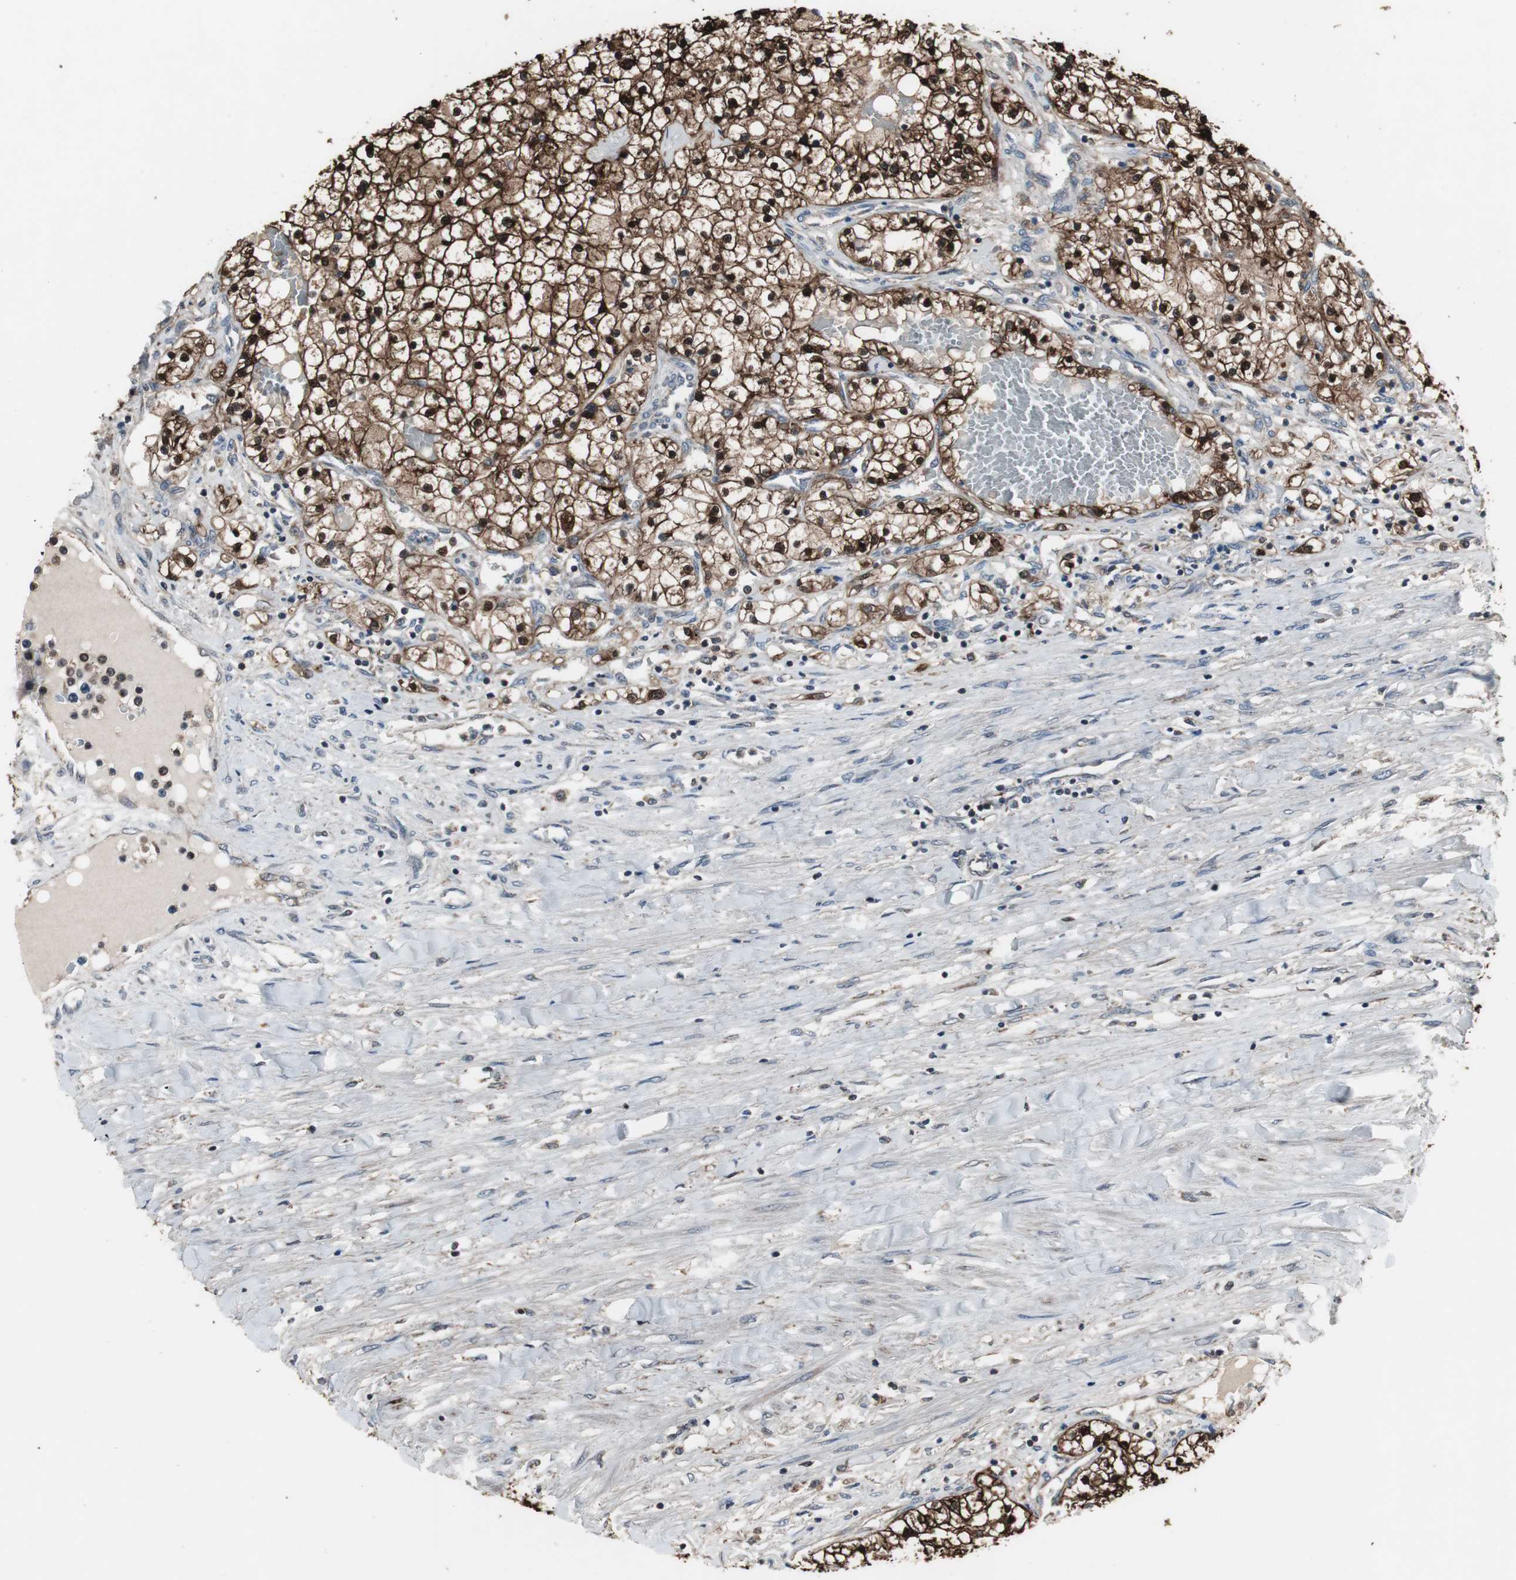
{"staining": {"intensity": "strong", "quantity": ">75%", "location": "cytoplasmic/membranous,nuclear"}, "tissue": "renal cancer", "cell_type": "Tumor cells", "image_type": "cancer", "snomed": [{"axis": "morphology", "description": "Adenocarcinoma, NOS"}, {"axis": "topography", "description": "Kidney"}], "caption": "A high amount of strong cytoplasmic/membranous and nuclear staining is appreciated in about >75% of tumor cells in renal cancer tissue.", "gene": "ZSCAN22", "patient": {"sex": "male", "age": 68}}